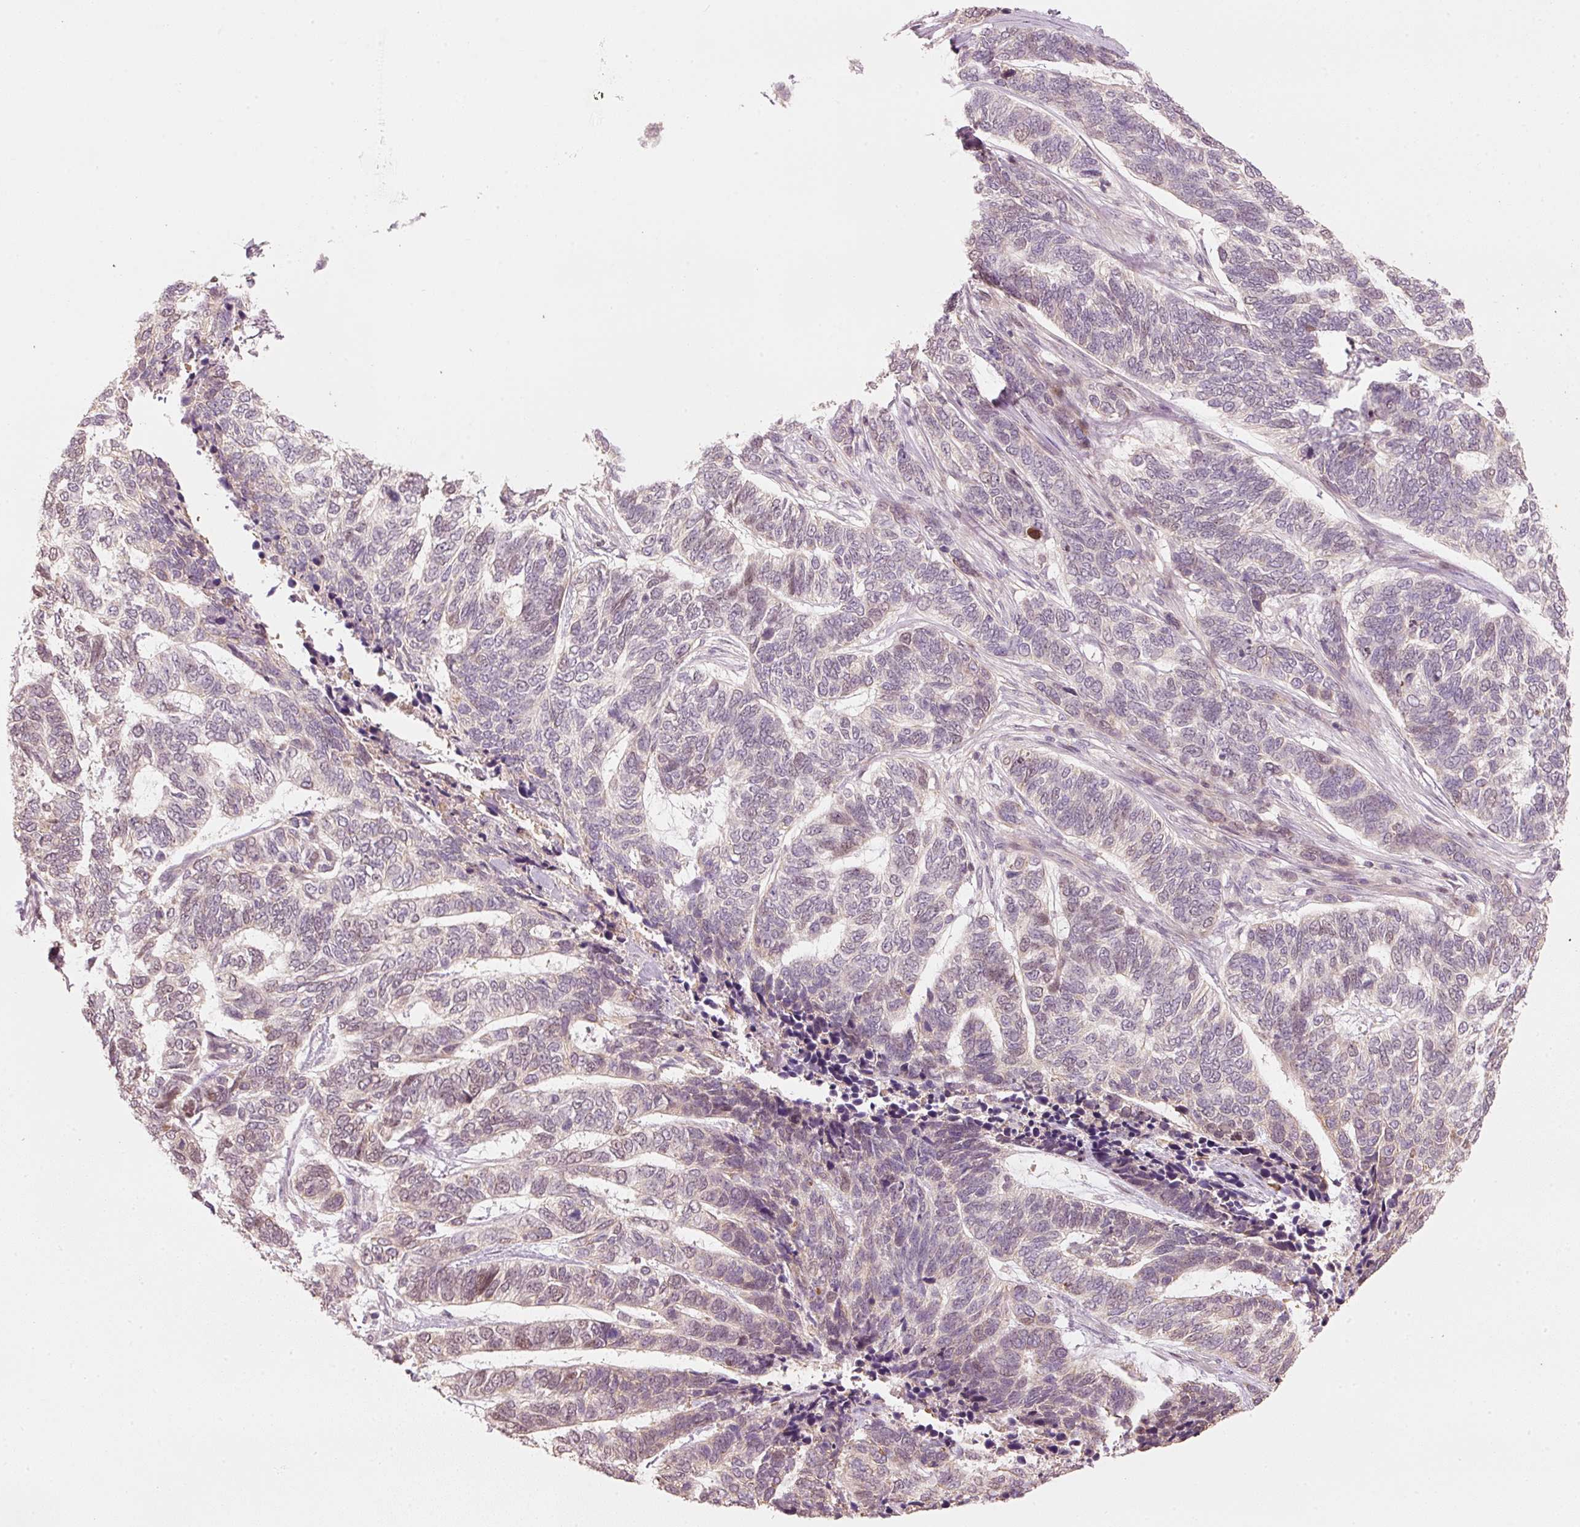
{"staining": {"intensity": "negative", "quantity": "none", "location": "none"}, "tissue": "skin cancer", "cell_type": "Tumor cells", "image_type": "cancer", "snomed": [{"axis": "morphology", "description": "Basal cell carcinoma"}, {"axis": "topography", "description": "Skin"}], "caption": "Histopathology image shows no protein staining in tumor cells of basal cell carcinoma (skin) tissue.", "gene": "TREX2", "patient": {"sex": "female", "age": 65}}